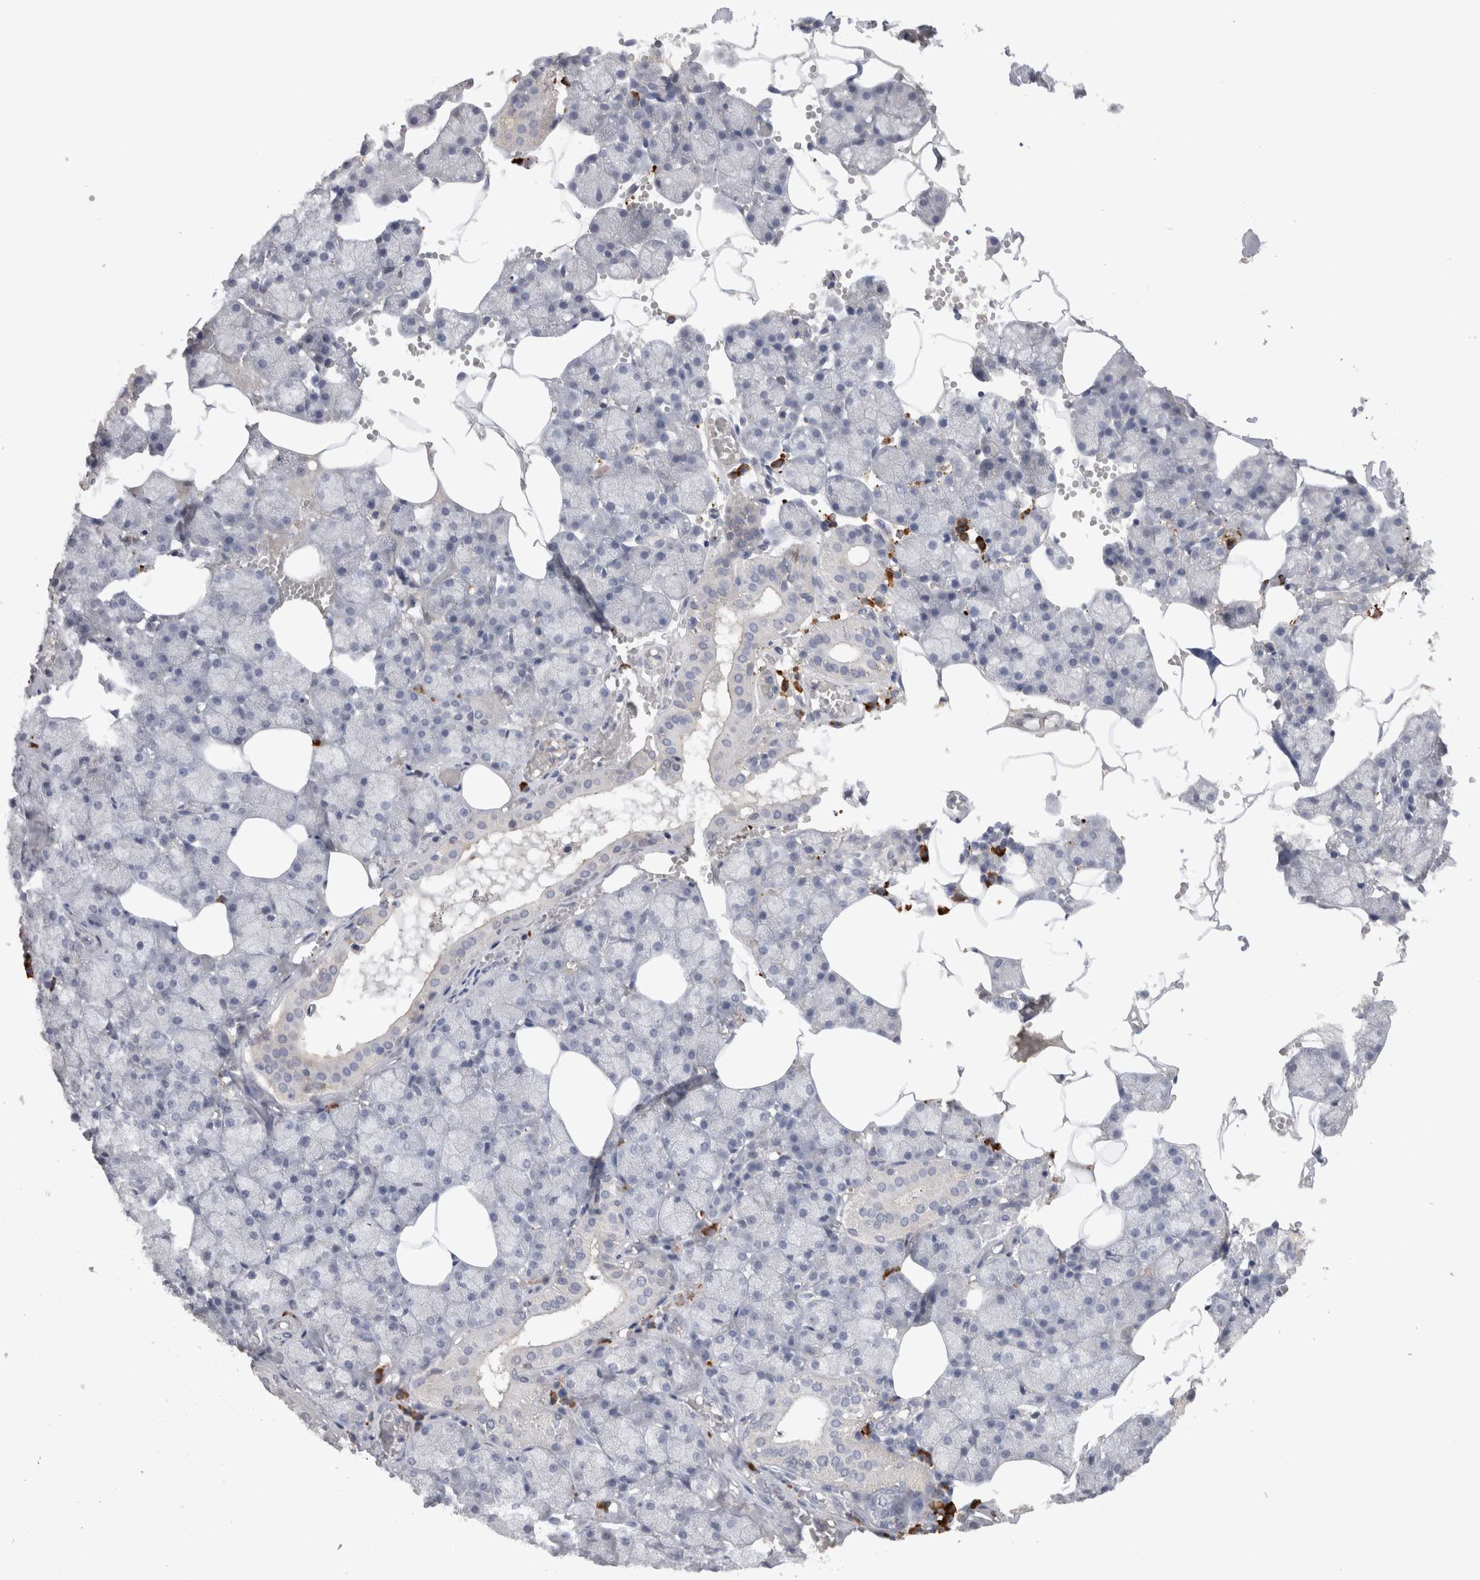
{"staining": {"intensity": "negative", "quantity": "none", "location": "none"}, "tissue": "salivary gland", "cell_type": "Glandular cells", "image_type": "normal", "snomed": [{"axis": "morphology", "description": "Normal tissue, NOS"}, {"axis": "topography", "description": "Salivary gland"}], "caption": "Immunohistochemistry of normal human salivary gland exhibits no staining in glandular cells.", "gene": "PPP3CC", "patient": {"sex": "male", "age": 62}}